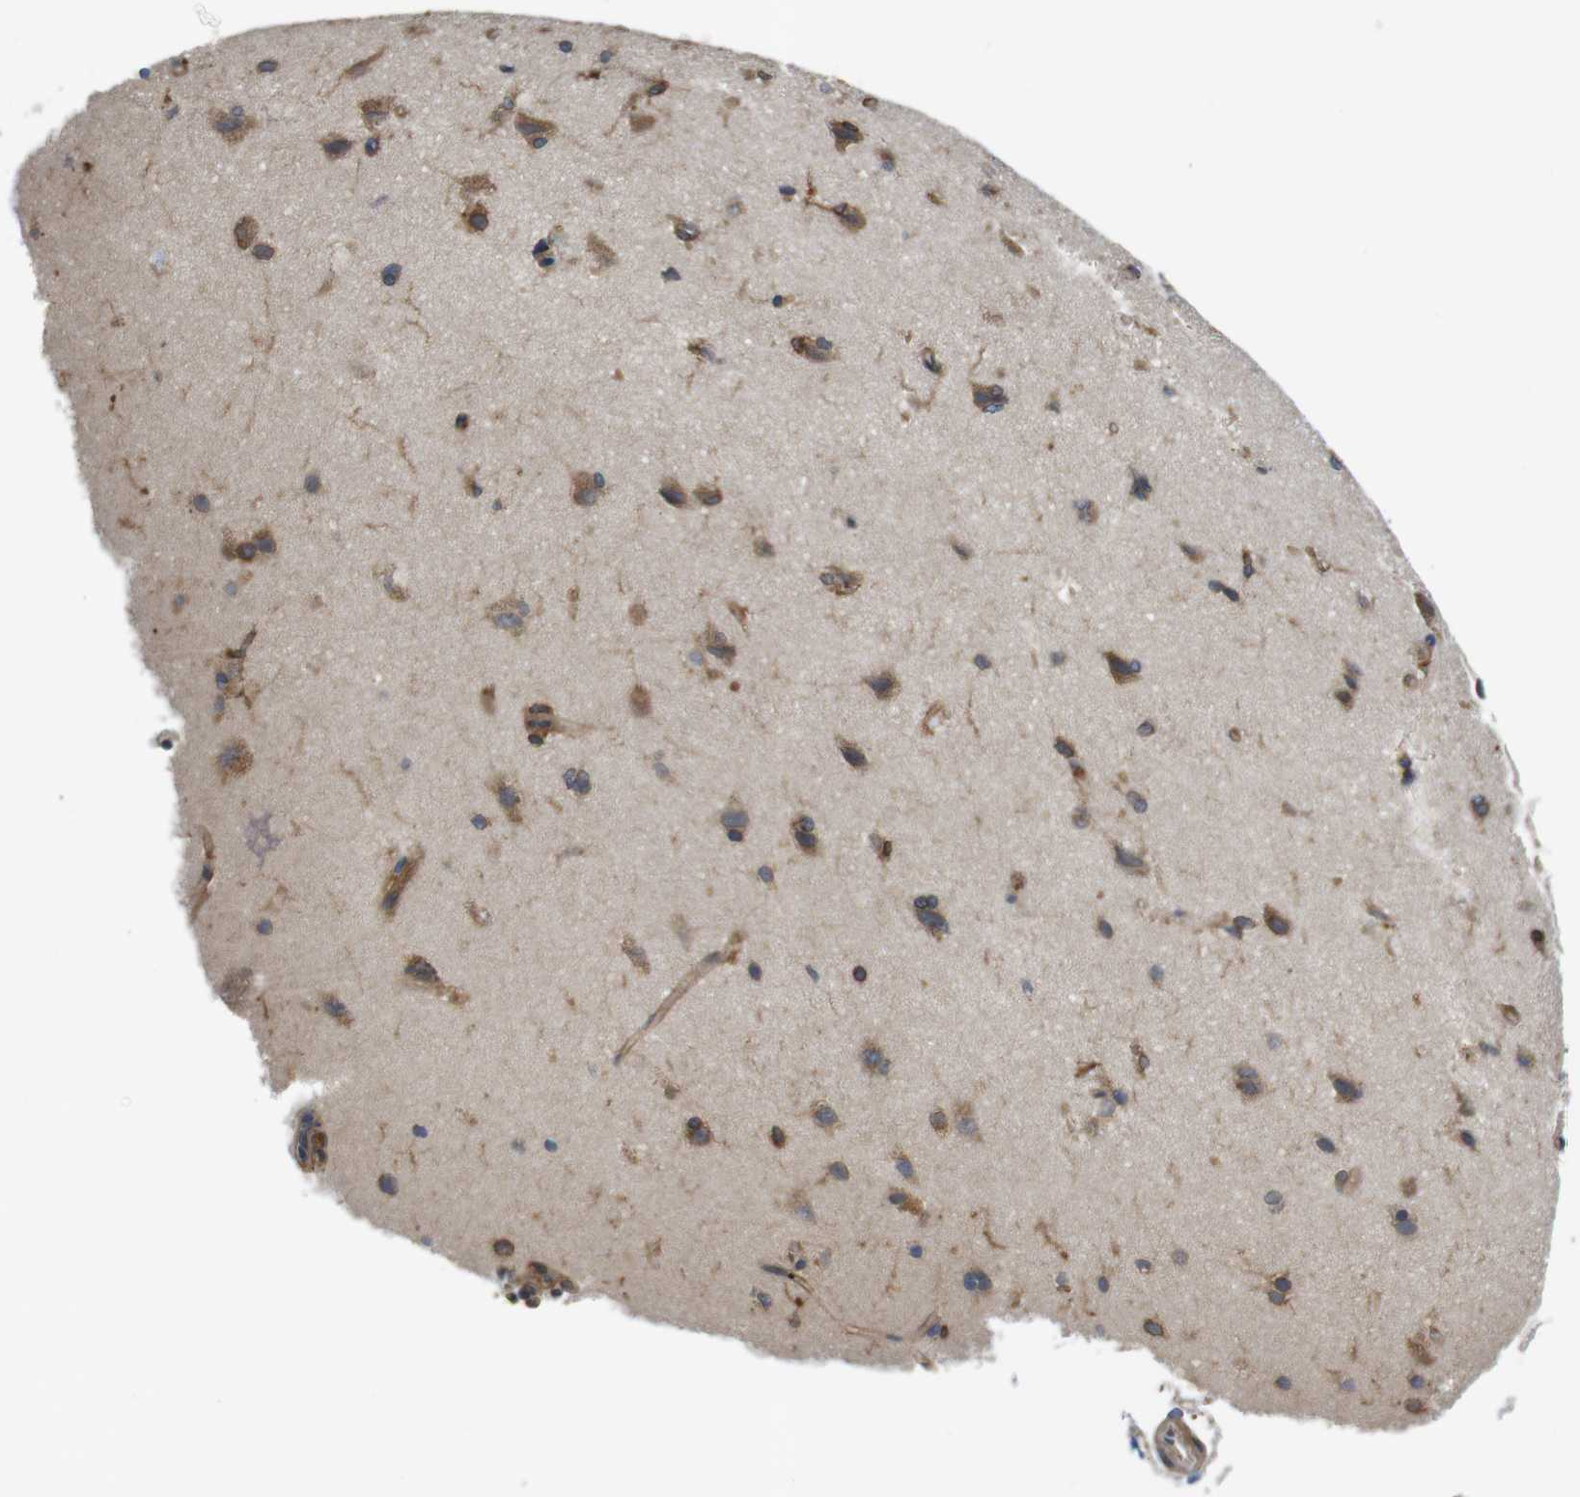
{"staining": {"intensity": "moderate", "quantity": ">75%", "location": "cytoplasmic/membranous"}, "tissue": "cerebral cortex", "cell_type": "Endothelial cells", "image_type": "normal", "snomed": [{"axis": "morphology", "description": "Normal tissue, NOS"}, {"axis": "topography", "description": "Cerebral cortex"}], "caption": "About >75% of endothelial cells in benign cerebral cortex exhibit moderate cytoplasmic/membranous protein staining as visualized by brown immunohistochemical staining.", "gene": "HERPUD2", "patient": {"sex": "male", "age": 62}}